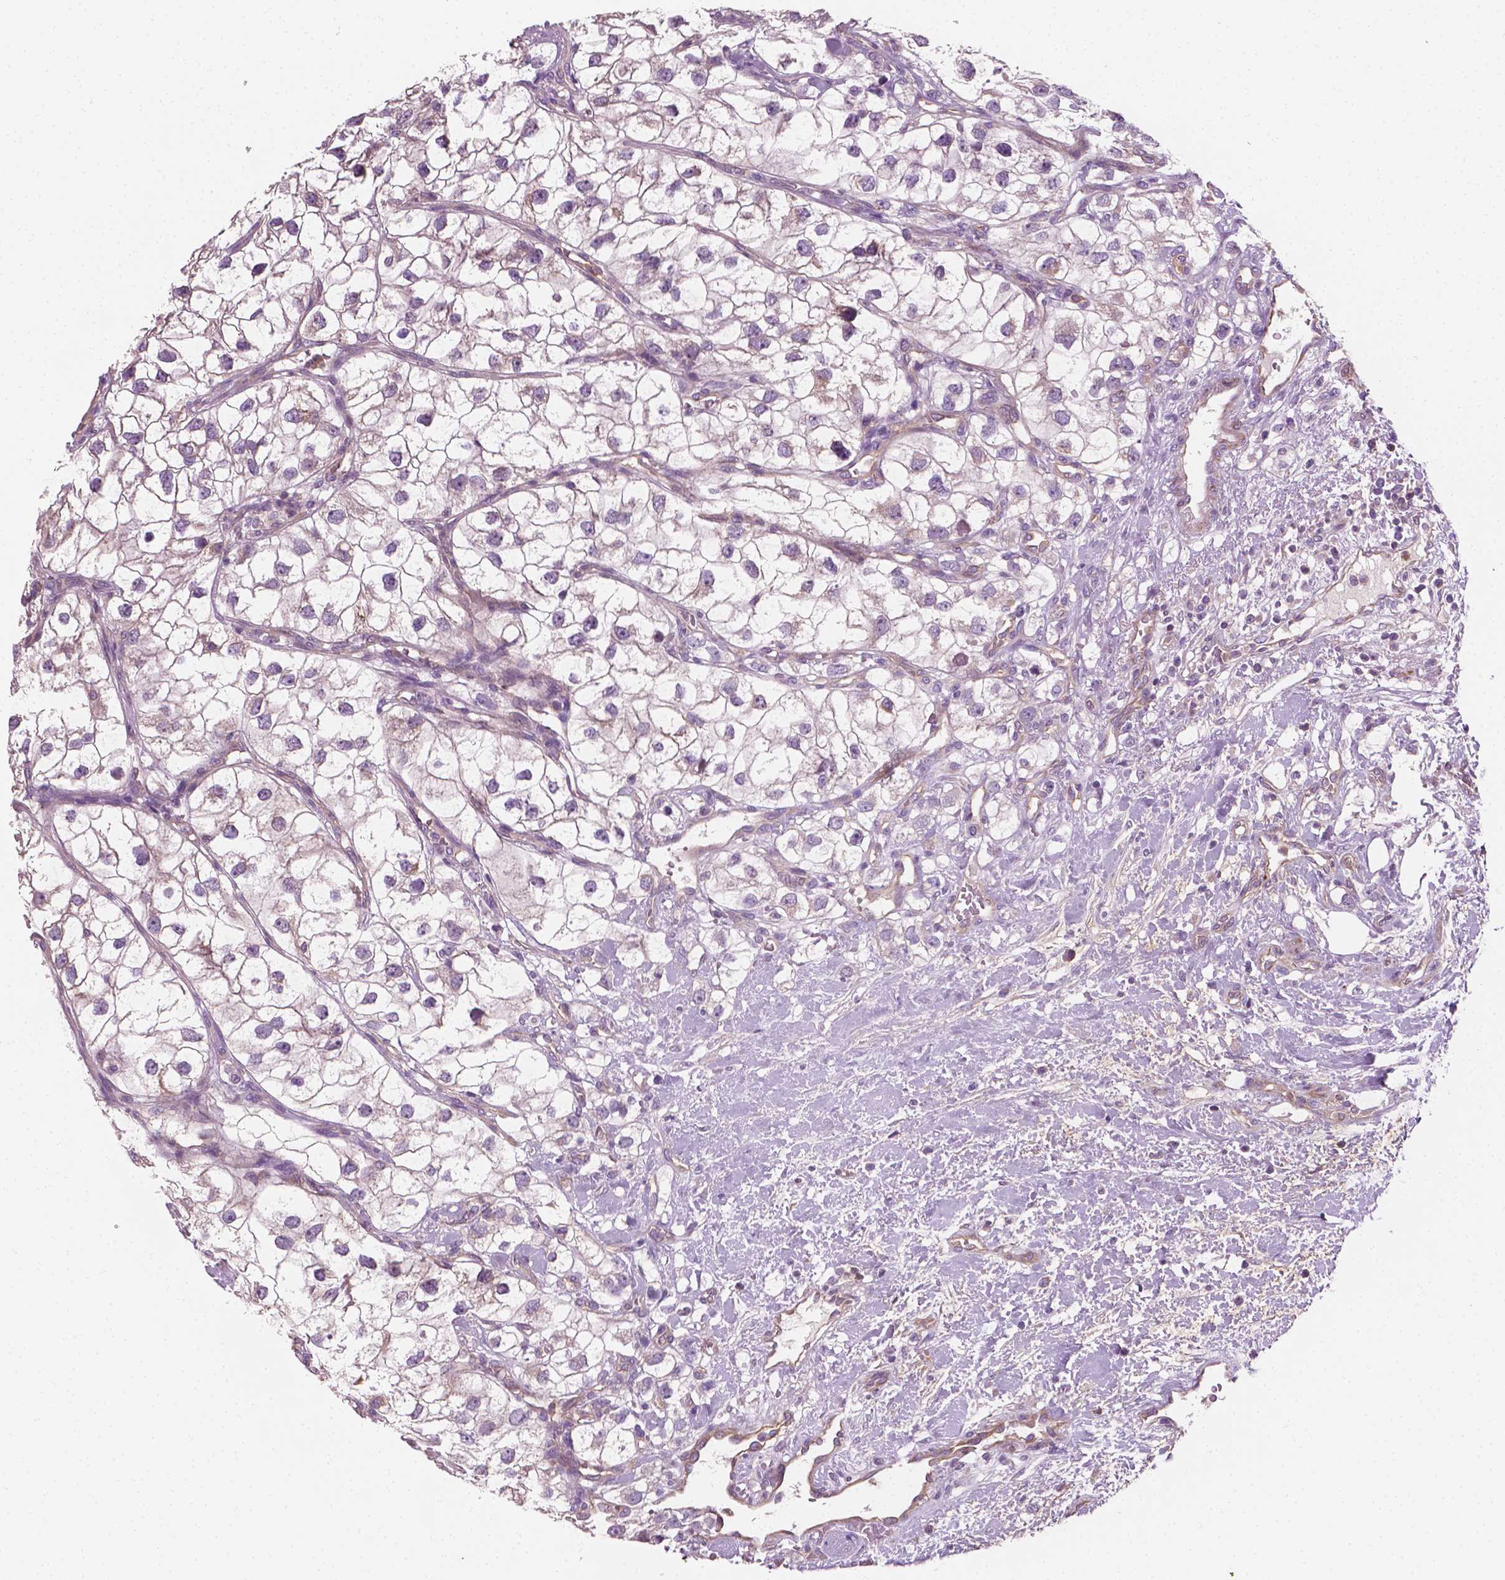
{"staining": {"intensity": "negative", "quantity": "none", "location": "none"}, "tissue": "renal cancer", "cell_type": "Tumor cells", "image_type": "cancer", "snomed": [{"axis": "morphology", "description": "Adenocarcinoma, NOS"}, {"axis": "topography", "description": "Kidney"}], "caption": "Immunohistochemical staining of renal adenocarcinoma displays no significant positivity in tumor cells.", "gene": "PTX3", "patient": {"sex": "male", "age": 59}}